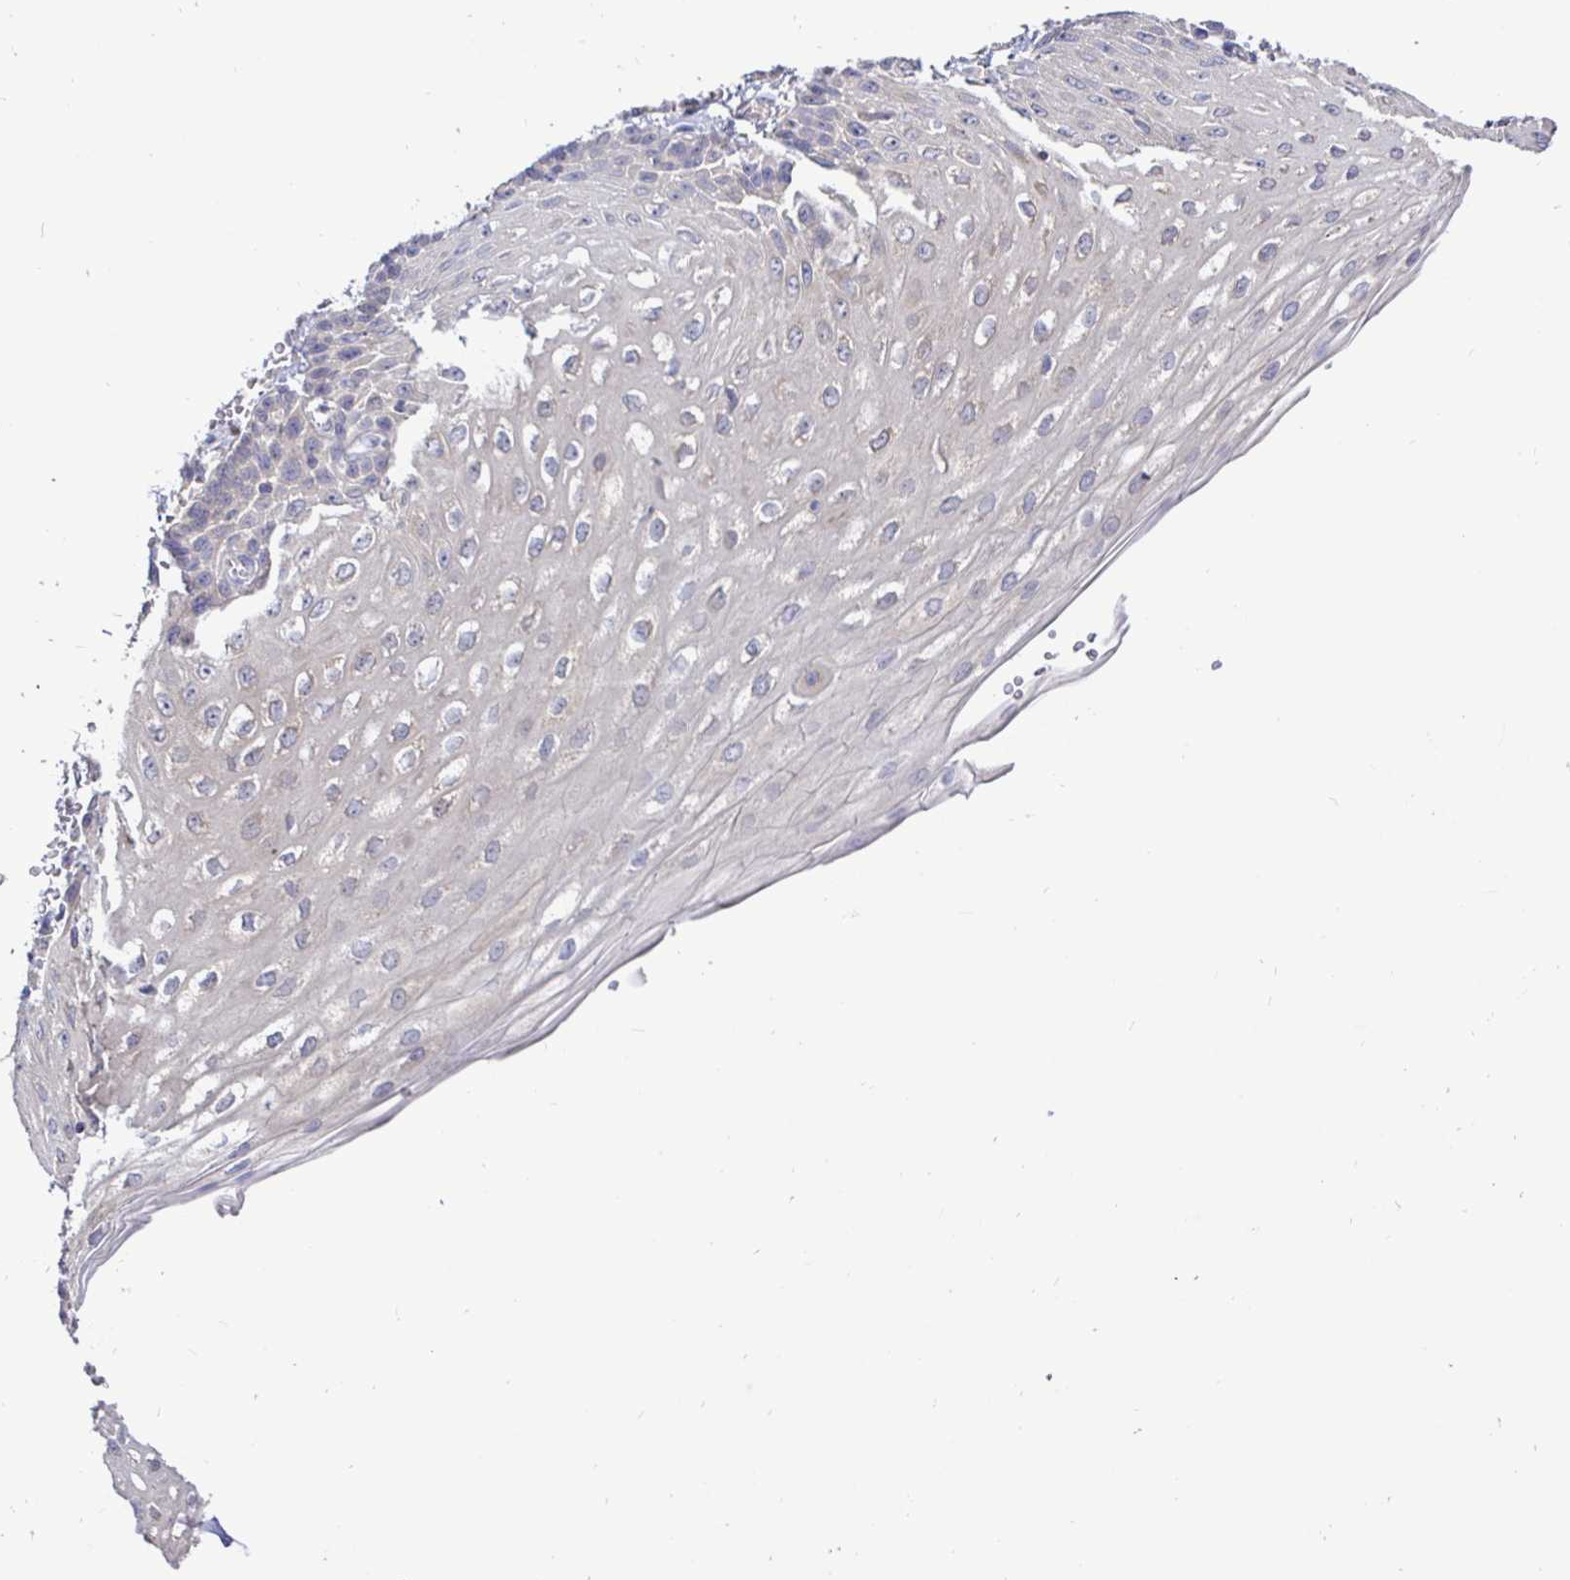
{"staining": {"intensity": "weak", "quantity": "25%-75%", "location": "cytoplasmic/membranous"}, "tissue": "esophagus", "cell_type": "Squamous epithelial cells", "image_type": "normal", "snomed": [{"axis": "morphology", "description": "Normal tissue, NOS"}, {"axis": "morphology", "description": "Adenocarcinoma, NOS"}, {"axis": "topography", "description": "Esophagus"}], "caption": "Immunohistochemistry staining of normal esophagus, which exhibits low levels of weak cytoplasmic/membranous staining in approximately 25%-75% of squamous epithelial cells indicating weak cytoplasmic/membranous protein staining. The staining was performed using DAB (brown) for protein detection and nuclei were counterstained in hematoxylin (blue).", "gene": "KIF21A", "patient": {"sex": "male", "age": 81}}